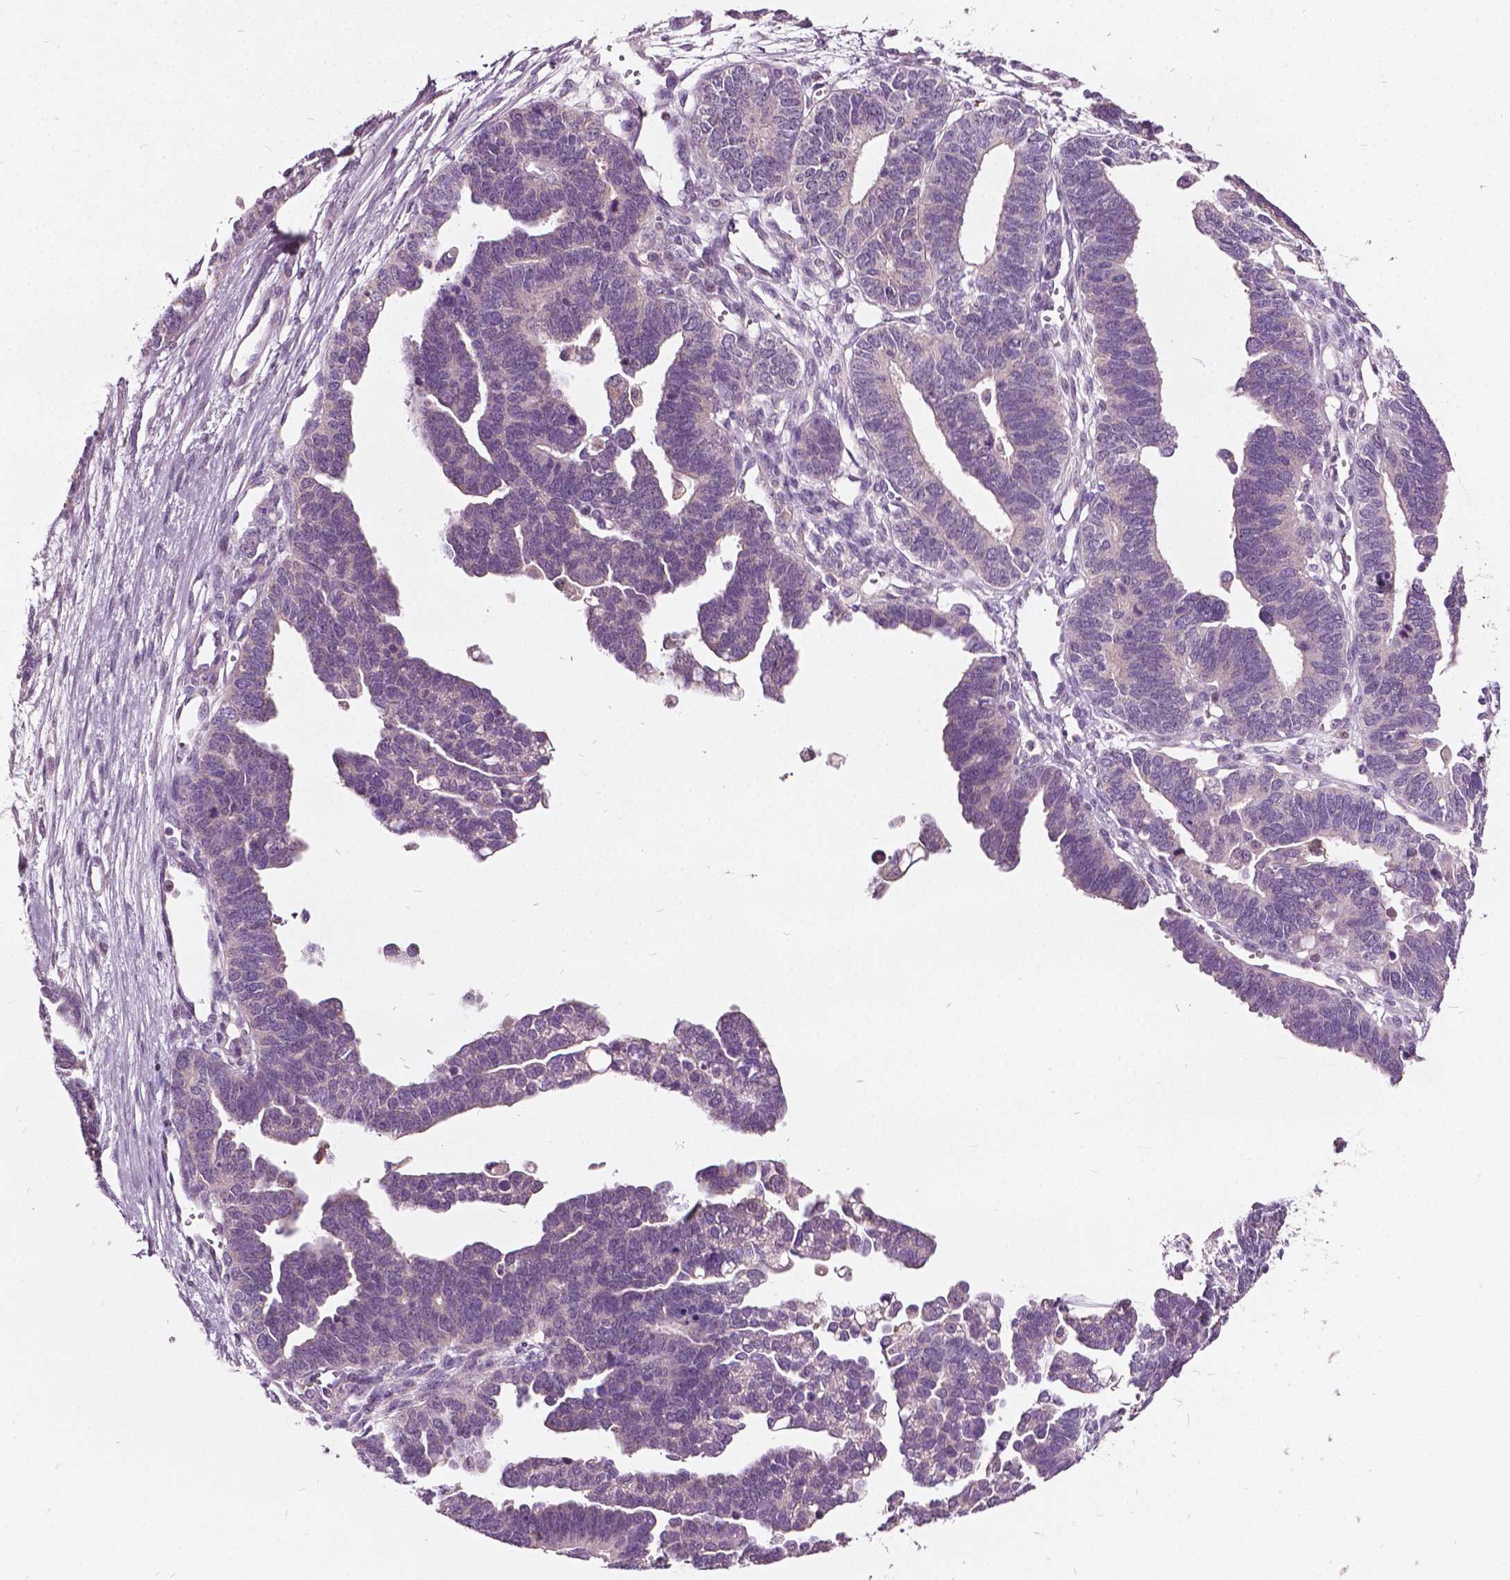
{"staining": {"intensity": "negative", "quantity": "none", "location": "none"}, "tissue": "ovarian cancer", "cell_type": "Tumor cells", "image_type": "cancer", "snomed": [{"axis": "morphology", "description": "Cystadenocarcinoma, serous, NOS"}, {"axis": "topography", "description": "Ovary"}], "caption": "Ovarian serous cystadenocarcinoma stained for a protein using immunohistochemistry reveals no staining tumor cells.", "gene": "ODF3L2", "patient": {"sex": "female", "age": 51}}